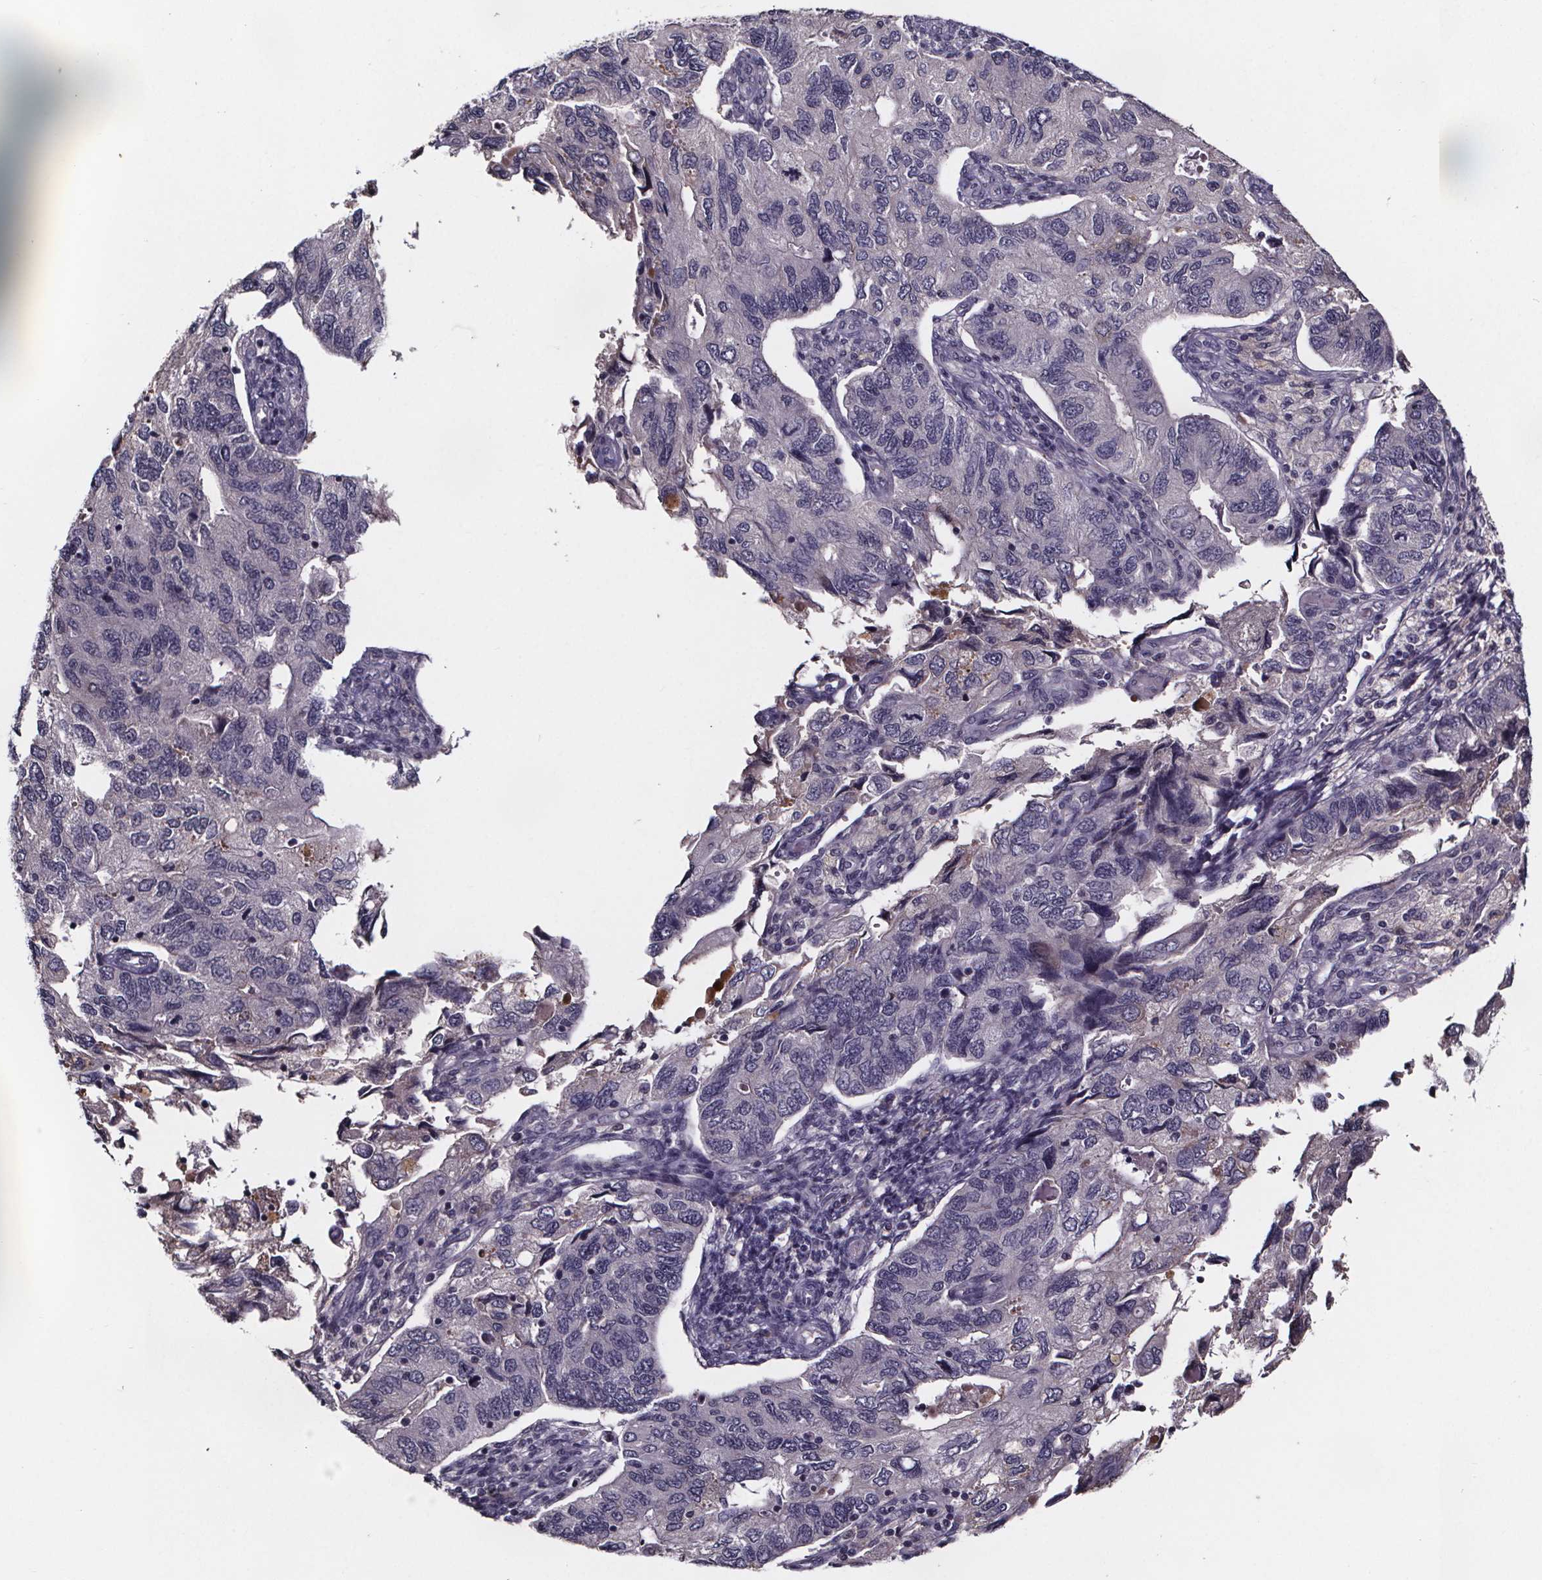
{"staining": {"intensity": "negative", "quantity": "none", "location": "none"}, "tissue": "endometrial cancer", "cell_type": "Tumor cells", "image_type": "cancer", "snomed": [{"axis": "morphology", "description": "Carcinoma, NOS"}, {"axis": "topography", "description": "Uterus"}], "caption": "An immunohistochemistry (IHC) micrograph of carcinoma (endometrial) is shown. There is no staining in tumor cells of carcinoma (endometrial).", "gene": "NPHP4", "patient": {"sex": "female", "age": 76}}